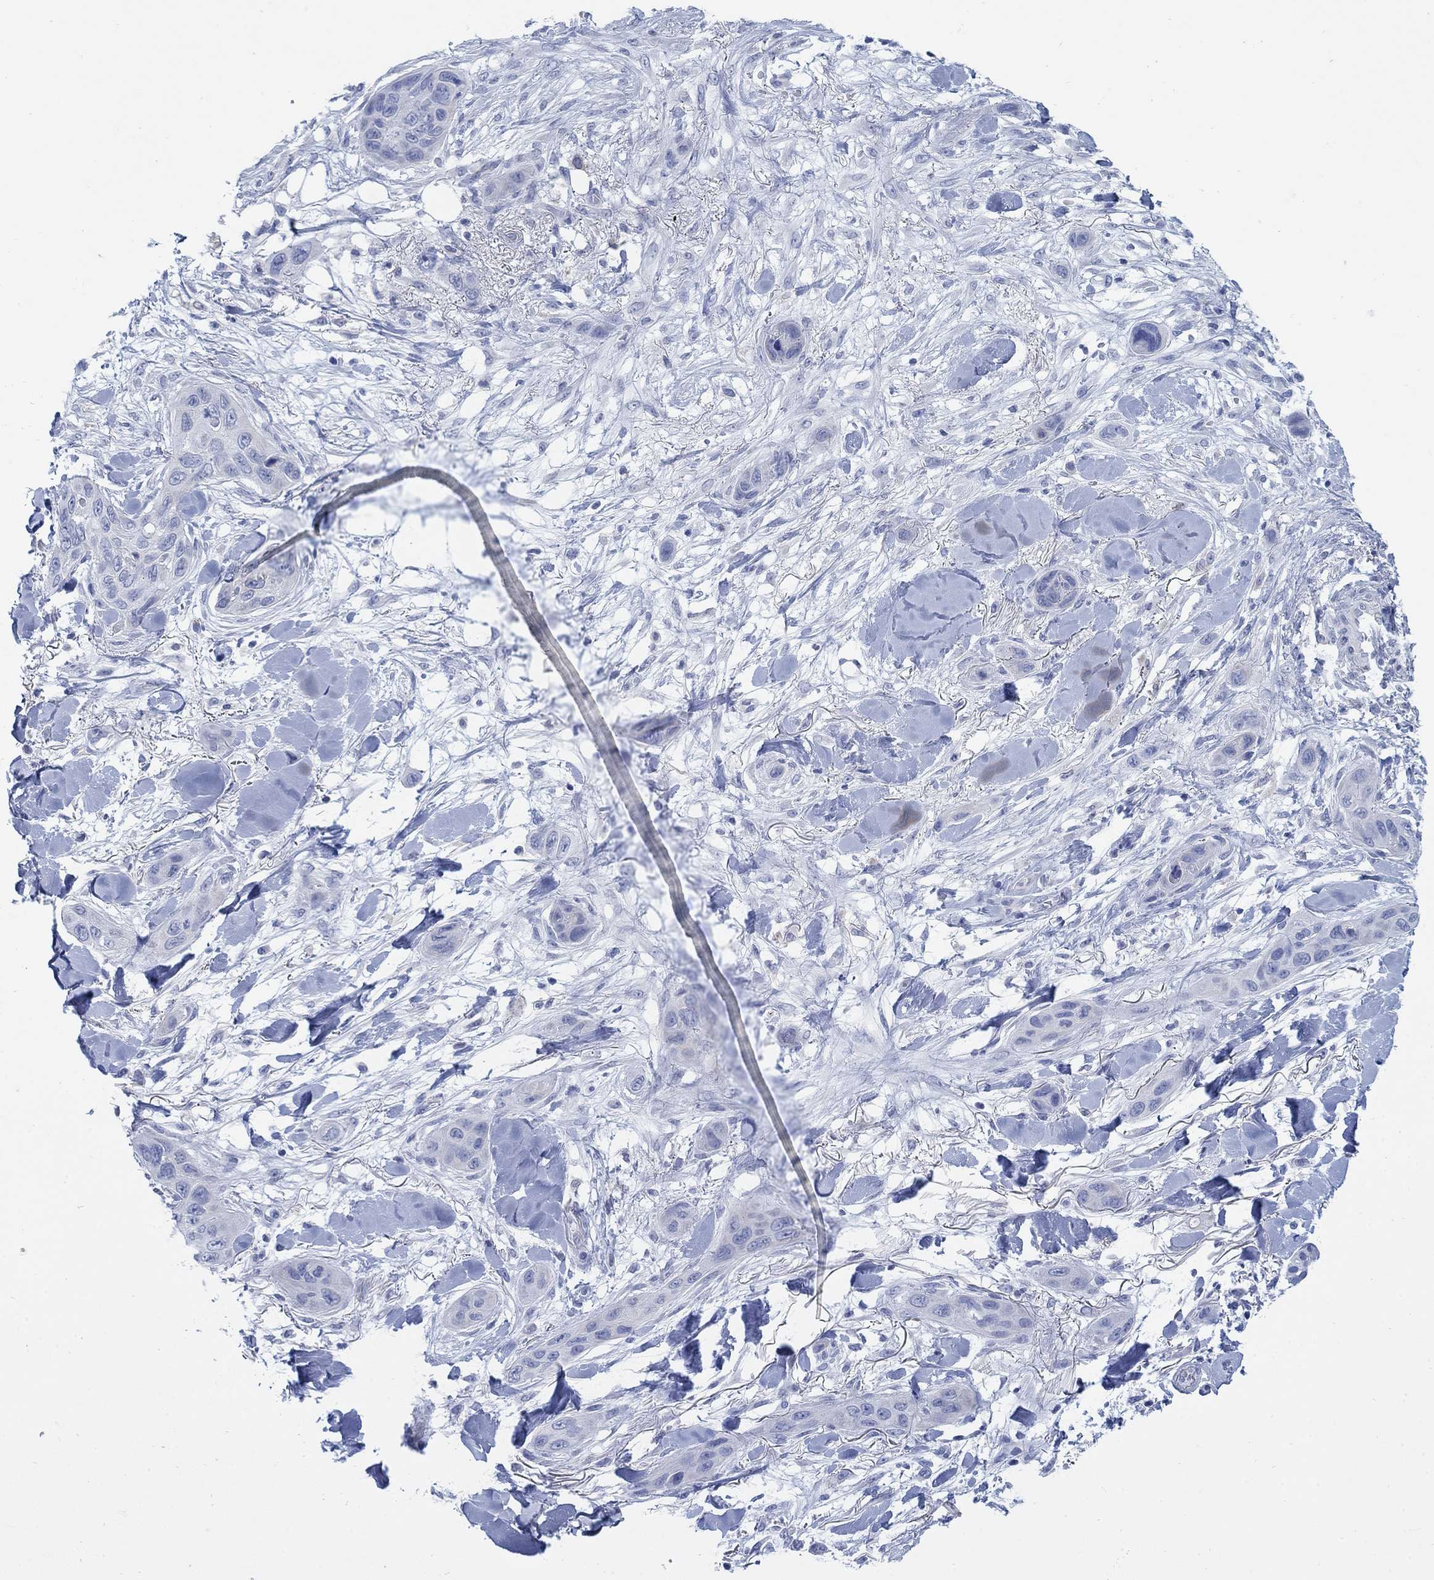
{"staining": {"intensity": "negative", "quantity": "none", "location": "none"}, "tissue": "skin cancer", "cell_type": "Tumor cells", "image_type": "cancer", "snomed": [{"axis": "morphology", "description": "Squamous cell carcinoma, NOS"}, {"axis": "topography", "description": "Skin"}], "caption": "DAB immunohistochemical staining of skin squamous cell carcinoma demonstrates no significant staining in tumor cells.", "gene": "SCCPDH", "patient": {"sex": "male", "age": 78}}